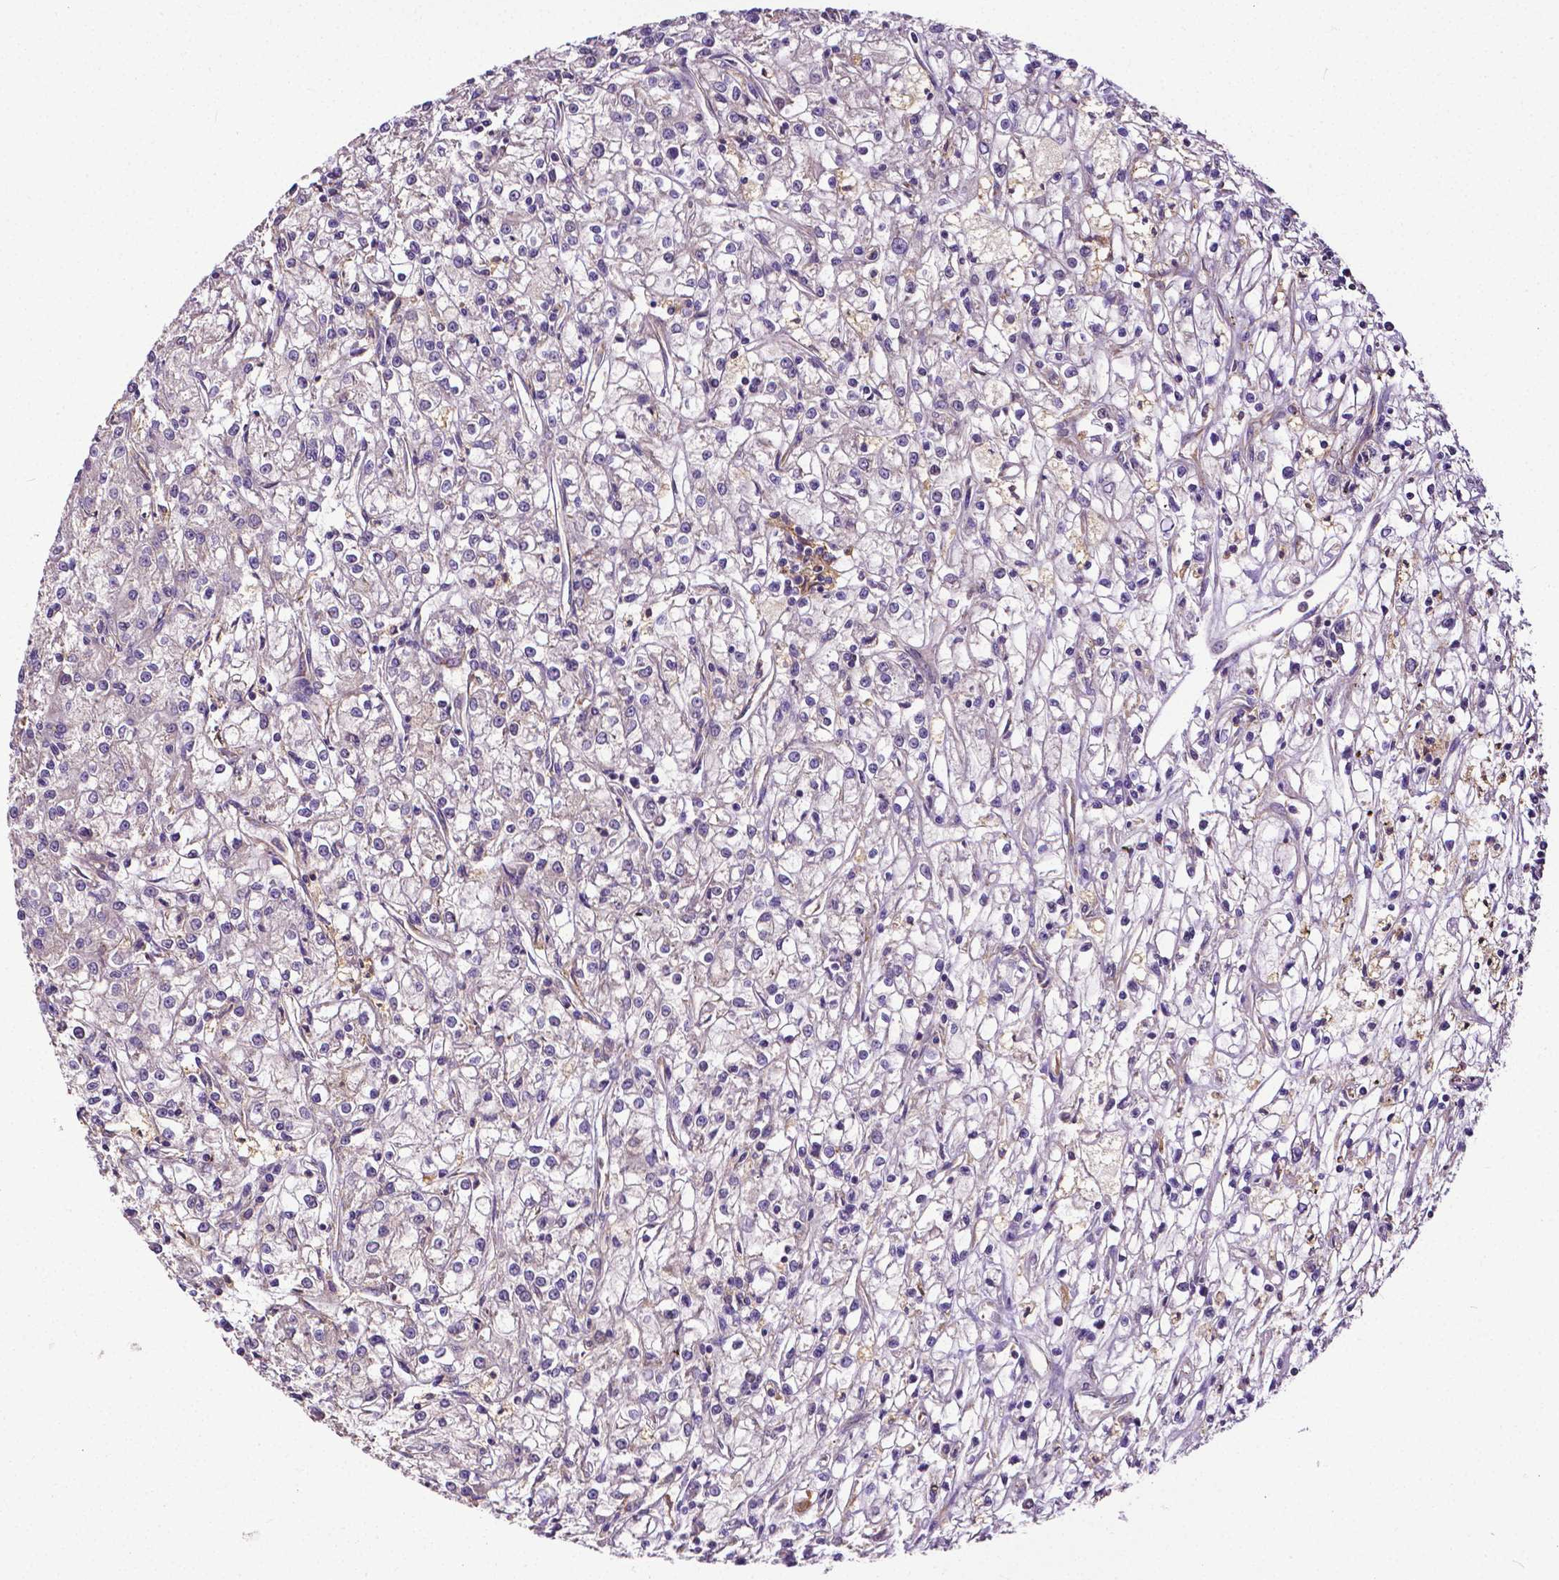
{"staining": {"intensity": "negative", "quantity": "none", "location": "none"}, "tissue": "renal cancer", "cell_type": "Tumor cells", "image_type": "cancer", "snomed": [{"axis": "morphology", "description": "Adenocarcinoma, NOS"}, {"axis": "topography", "description": "Kidney"}], "caption": "DAB (3,3'-diaminobenzidine) immunohistochemical staining of renal cancer (adenocarcinoma) reveals no significant expression in tumor cells. (Stains: DAB immunohistochemistry with hematoxylin counter stain, Microscopy: brightfield microscopy at high magnification).", "gene": "DICER1", "patient": {"sex": "female", "age": 59}}